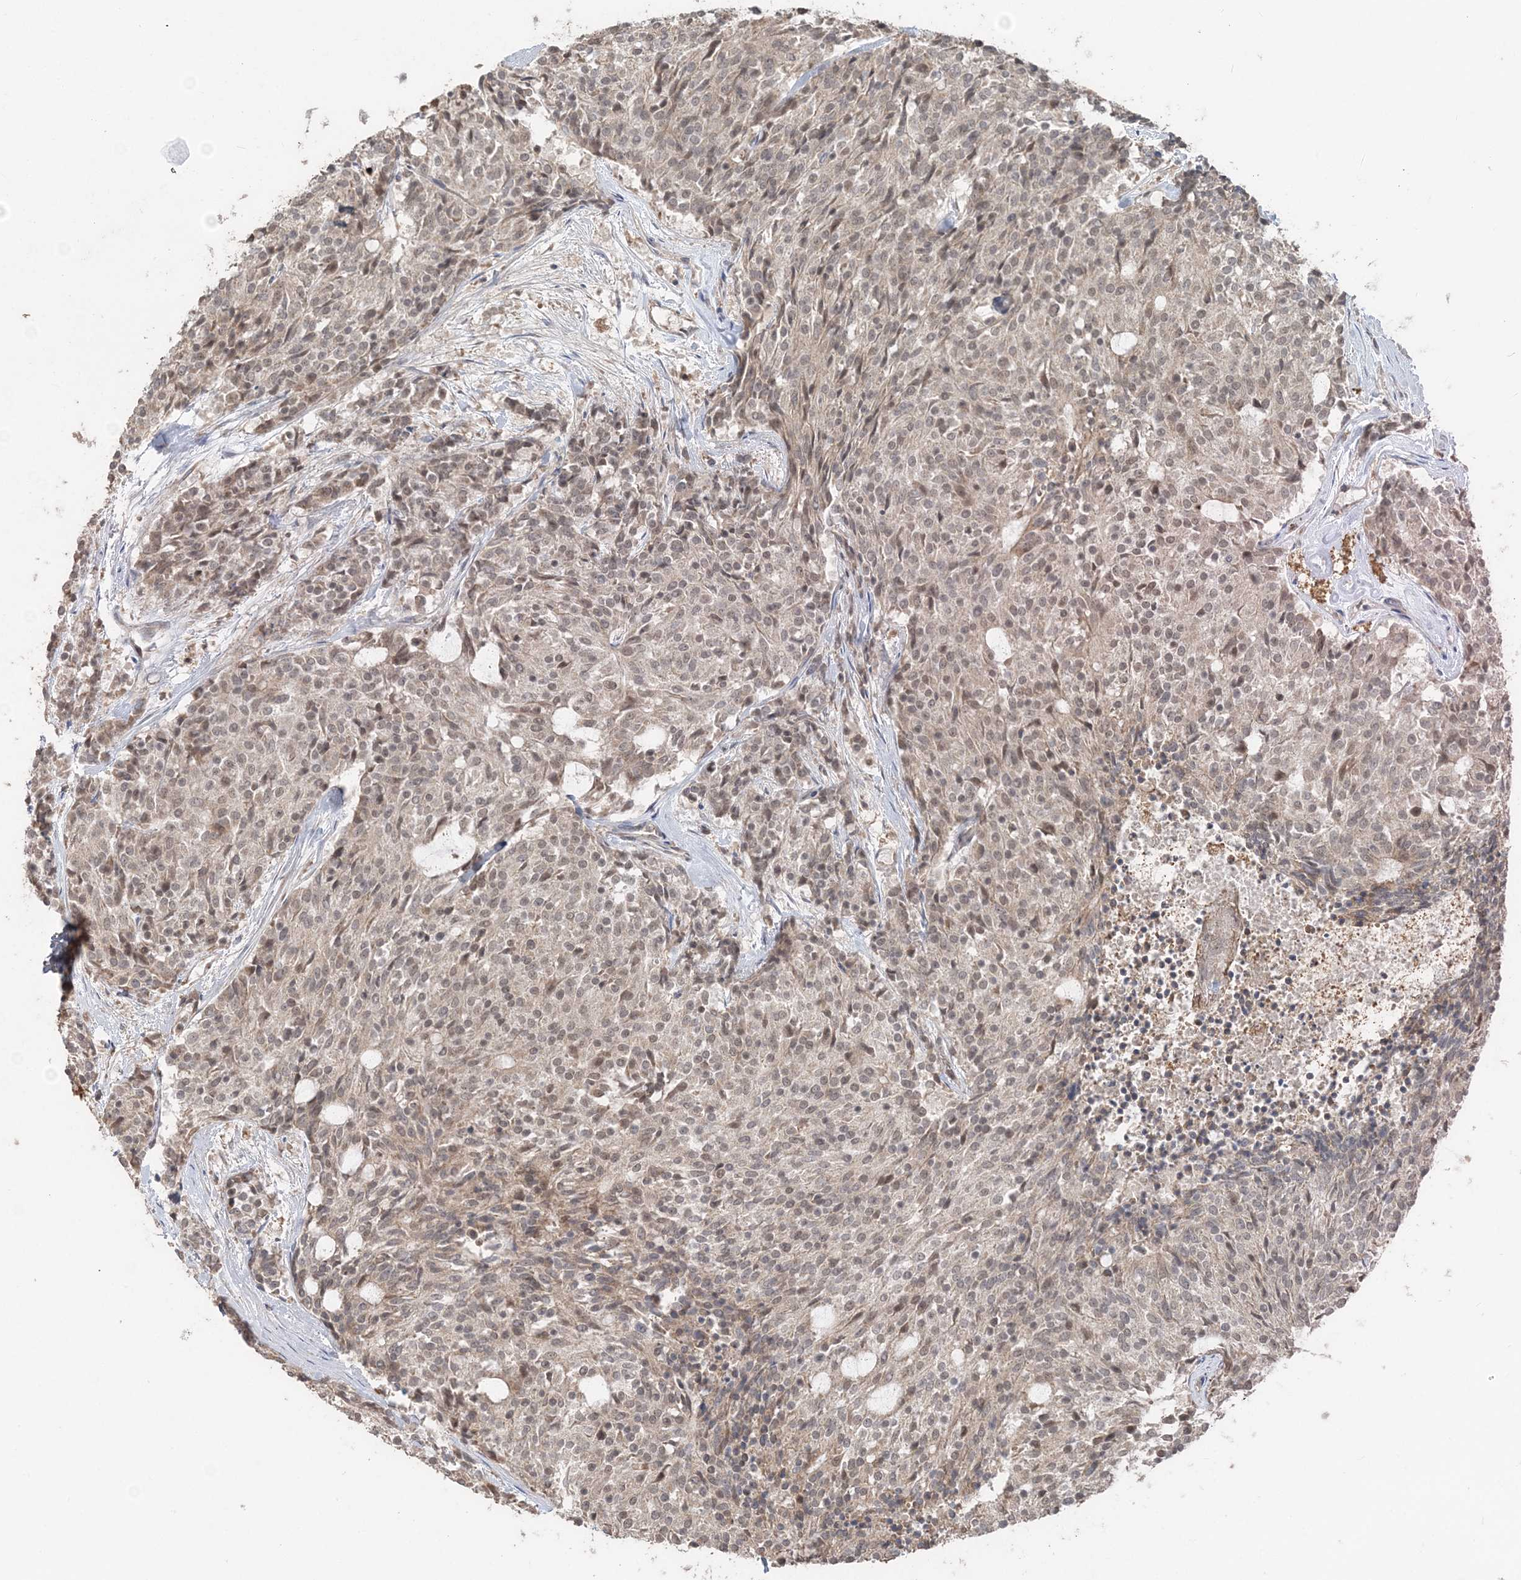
{"staining": {"intensity": "weak", "quantity": "<25%", "location": "cytoplasmic/membranous"}, "tissue": "carcinoid", "cell_type": "Tumor cells", "image_type": "cancer", "snomed": [{"axis": "morphology", "description": "Carcinoid, malignant, NOS"}, {"axis": "topography", "description": "Pancreas"}], "caption": "A histopathology image of carcinoid stained for a protein displays no brown staining in tumor cells.", "gene": "SLU7", "patient": {"sex": "female", "age": 54}}